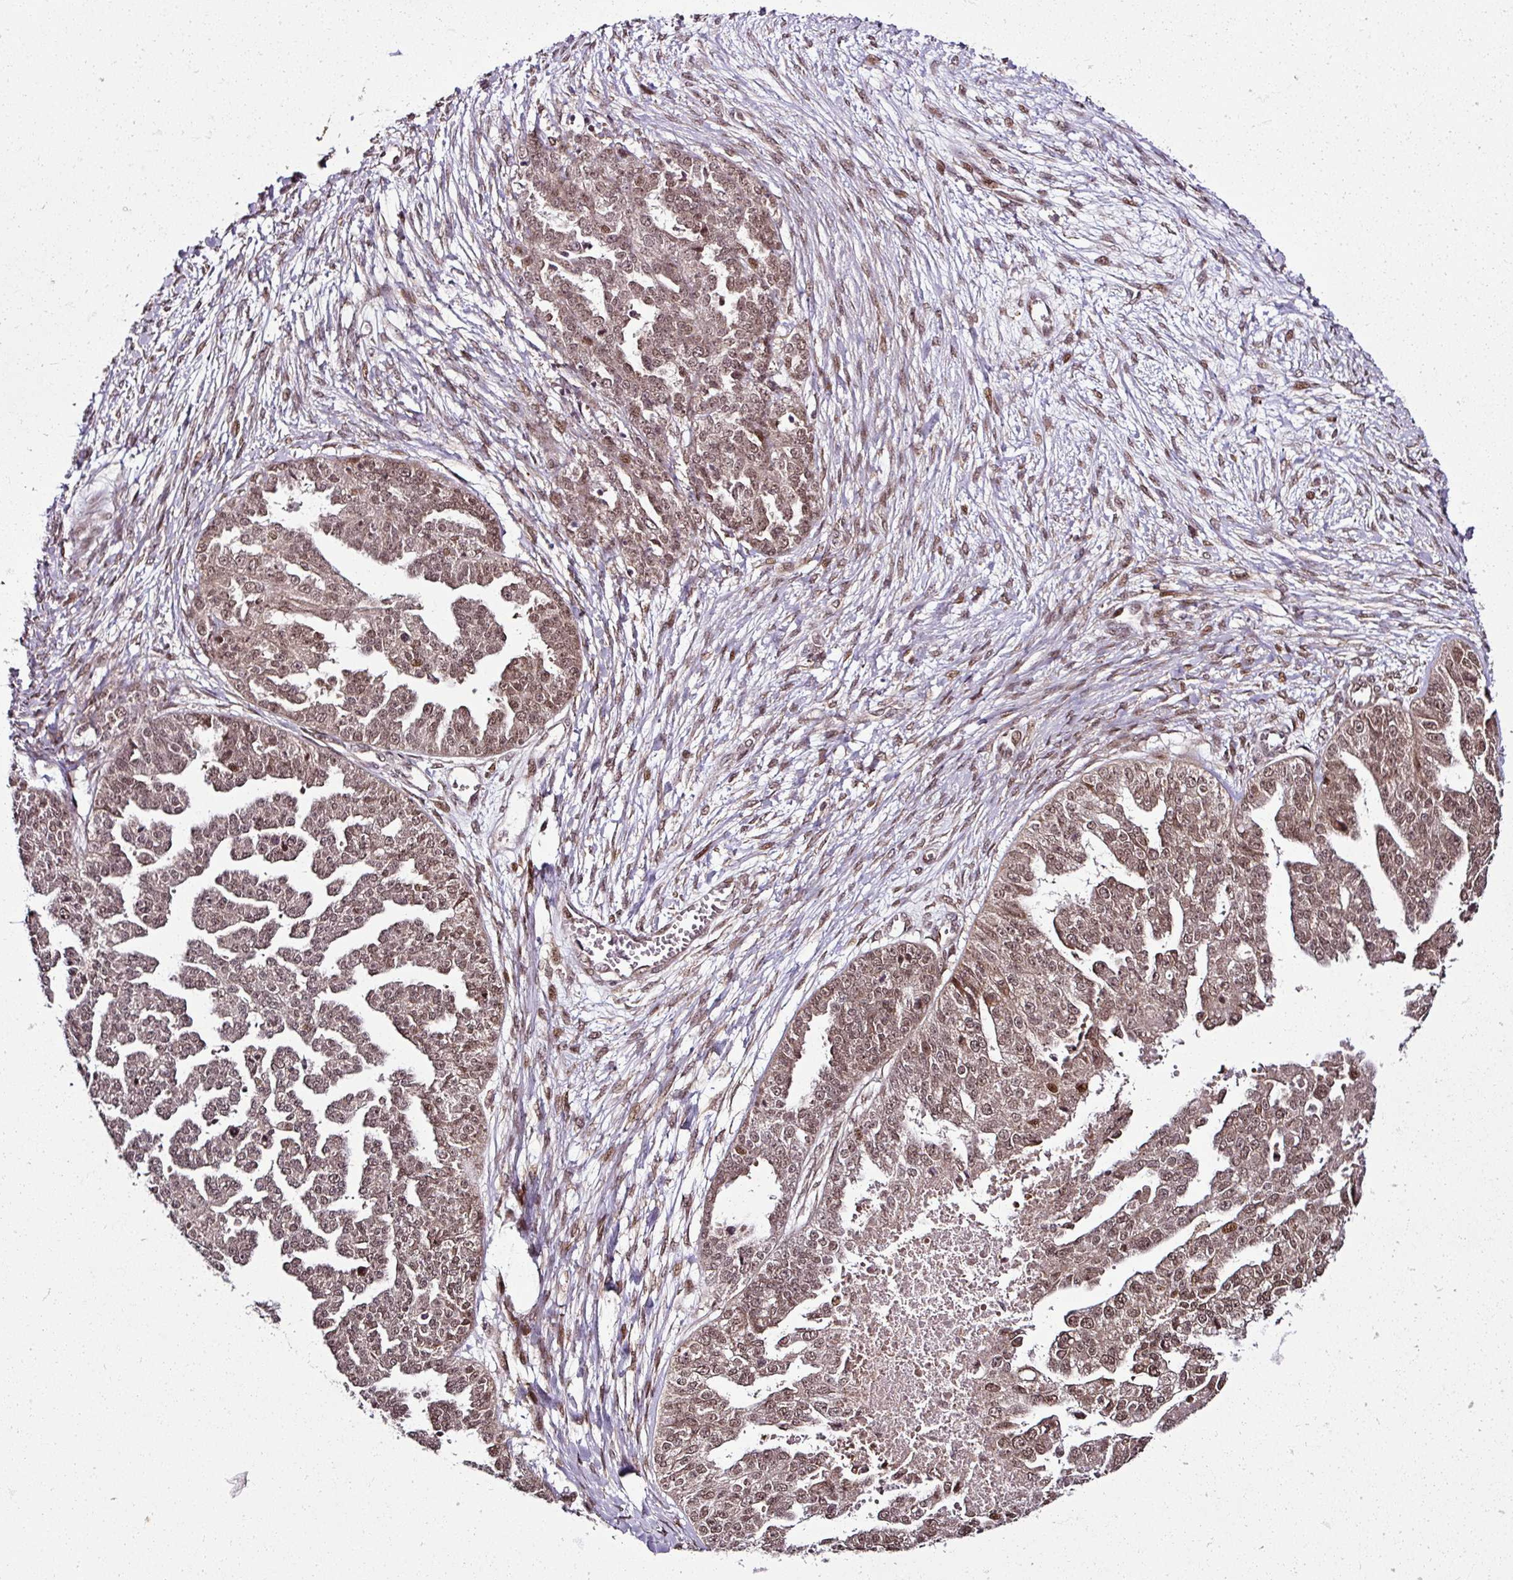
{"staining": {"intensity": "weak", "quantity": ">75%", "location": "nuclear"}, "tissue": "ovarian cancer", "cell_type": "Tumor cells", "image_type": "cancer", "snomed": [{"axis": "morphology", "description": "Cystadenocarcinoma, serous, NOS"}, {"axis": "topography", "description": "Ovary"}], "caption": "Brown immunohistochemical staining in human ovarian cancer reveals weak nuclear staining in approximately >75% of tumor cells.", "gene": "COPRS", "patient": {"sex": "female", "age": 58}}